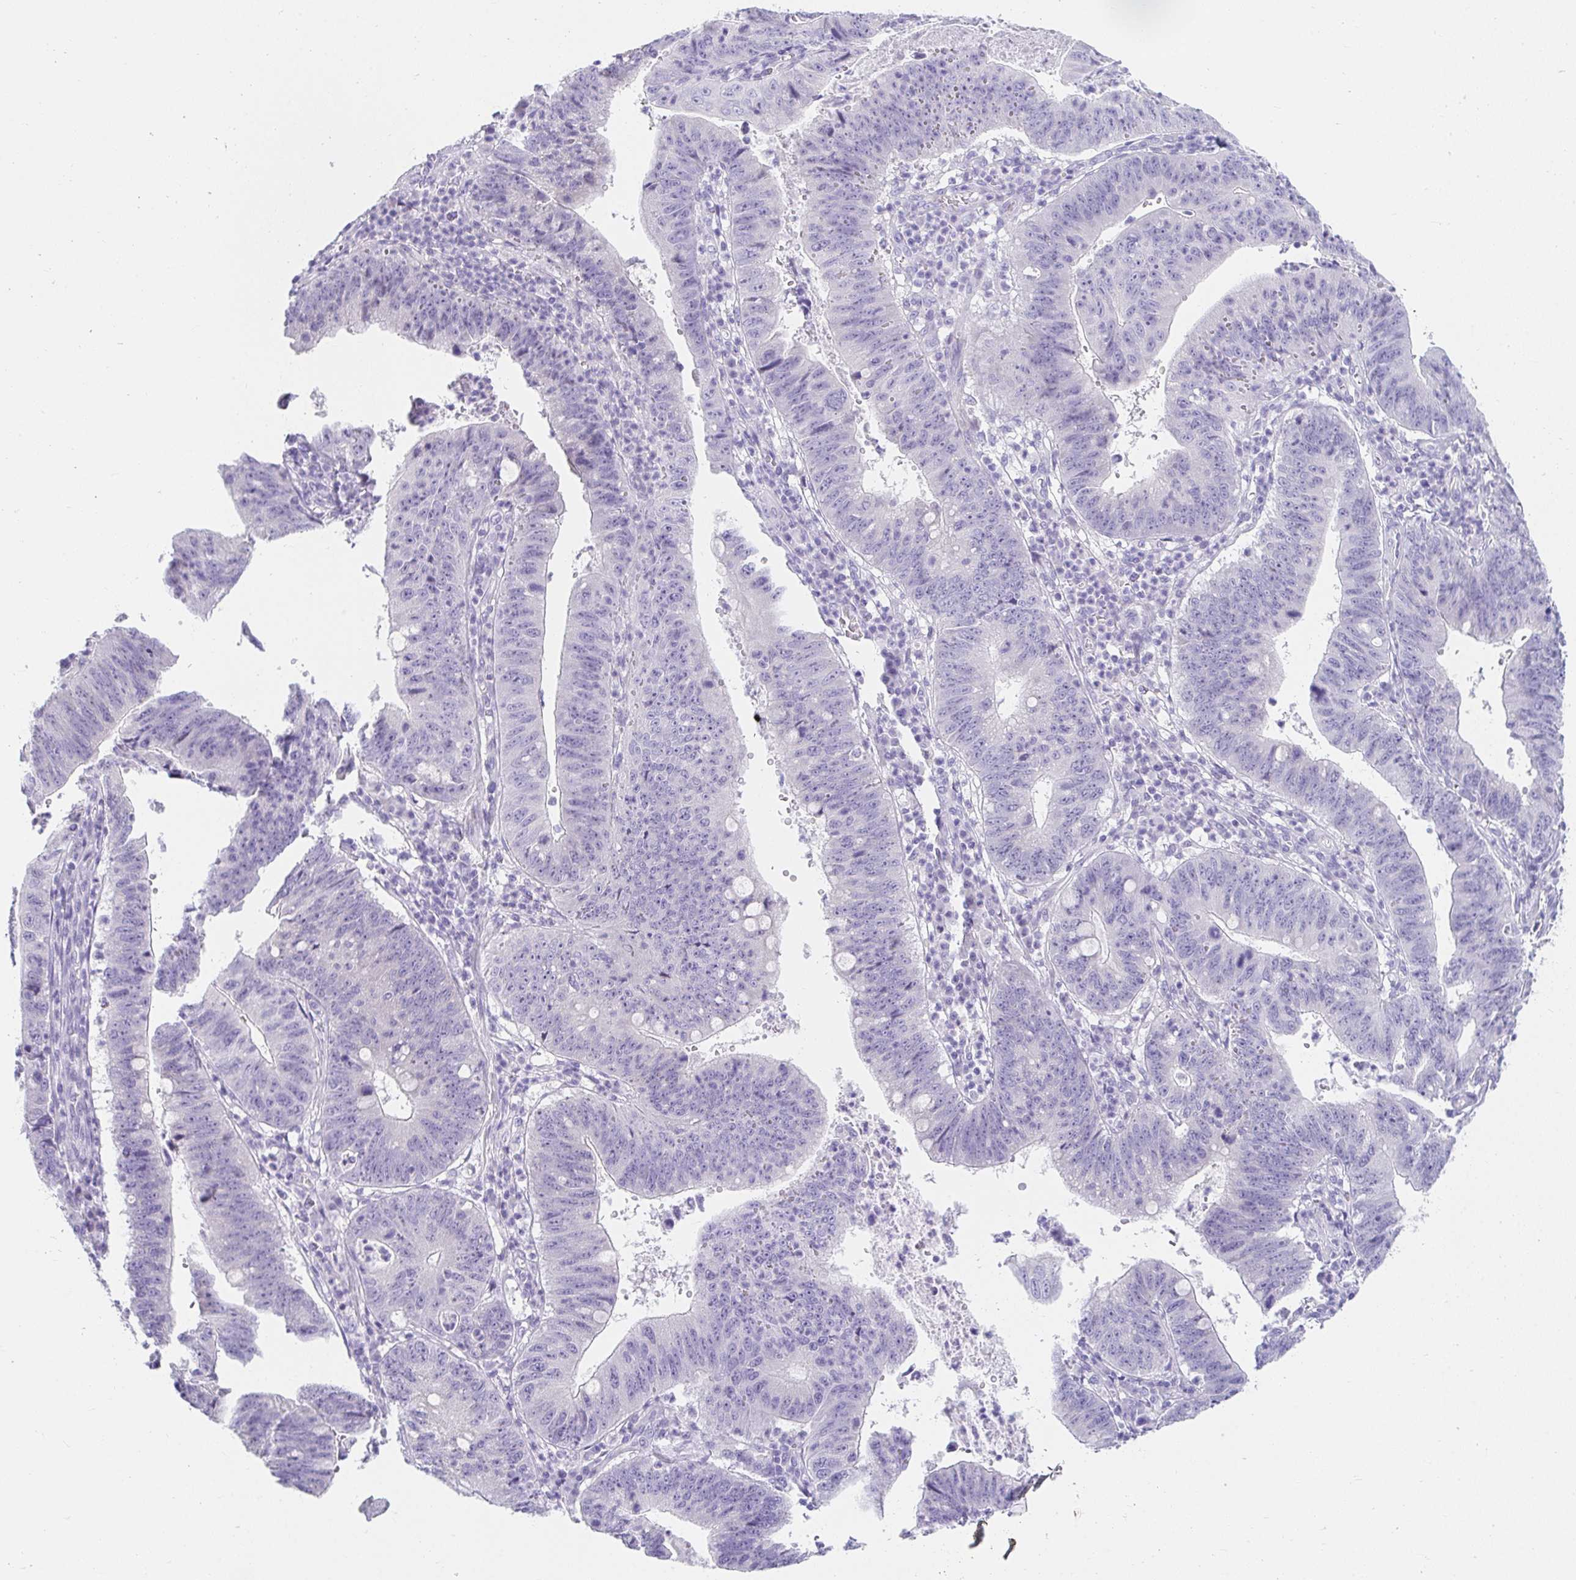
{"staining": {"intensity": "negative", "quantity": "none", "location": "none"}, "tissue": "stomach cancer", "cell_type": "Tumor cells", "image_type": "cancer", "snomed": [{"axis": "morphology", "description": "Adenocarcinoma, NOS"}, {"axis": "topography", "description": "Stomach"}], "caption": "High magnification brightfield microscopy of stomach adenocarcinoma stained with DAB (3,3'-diaminobenzidine) (brown) and counterstained with hematoxylin (blue): tumor cells show no significant staining.", "gene": "VGLL1", "patient": {"sex": "male", "age": 59}}